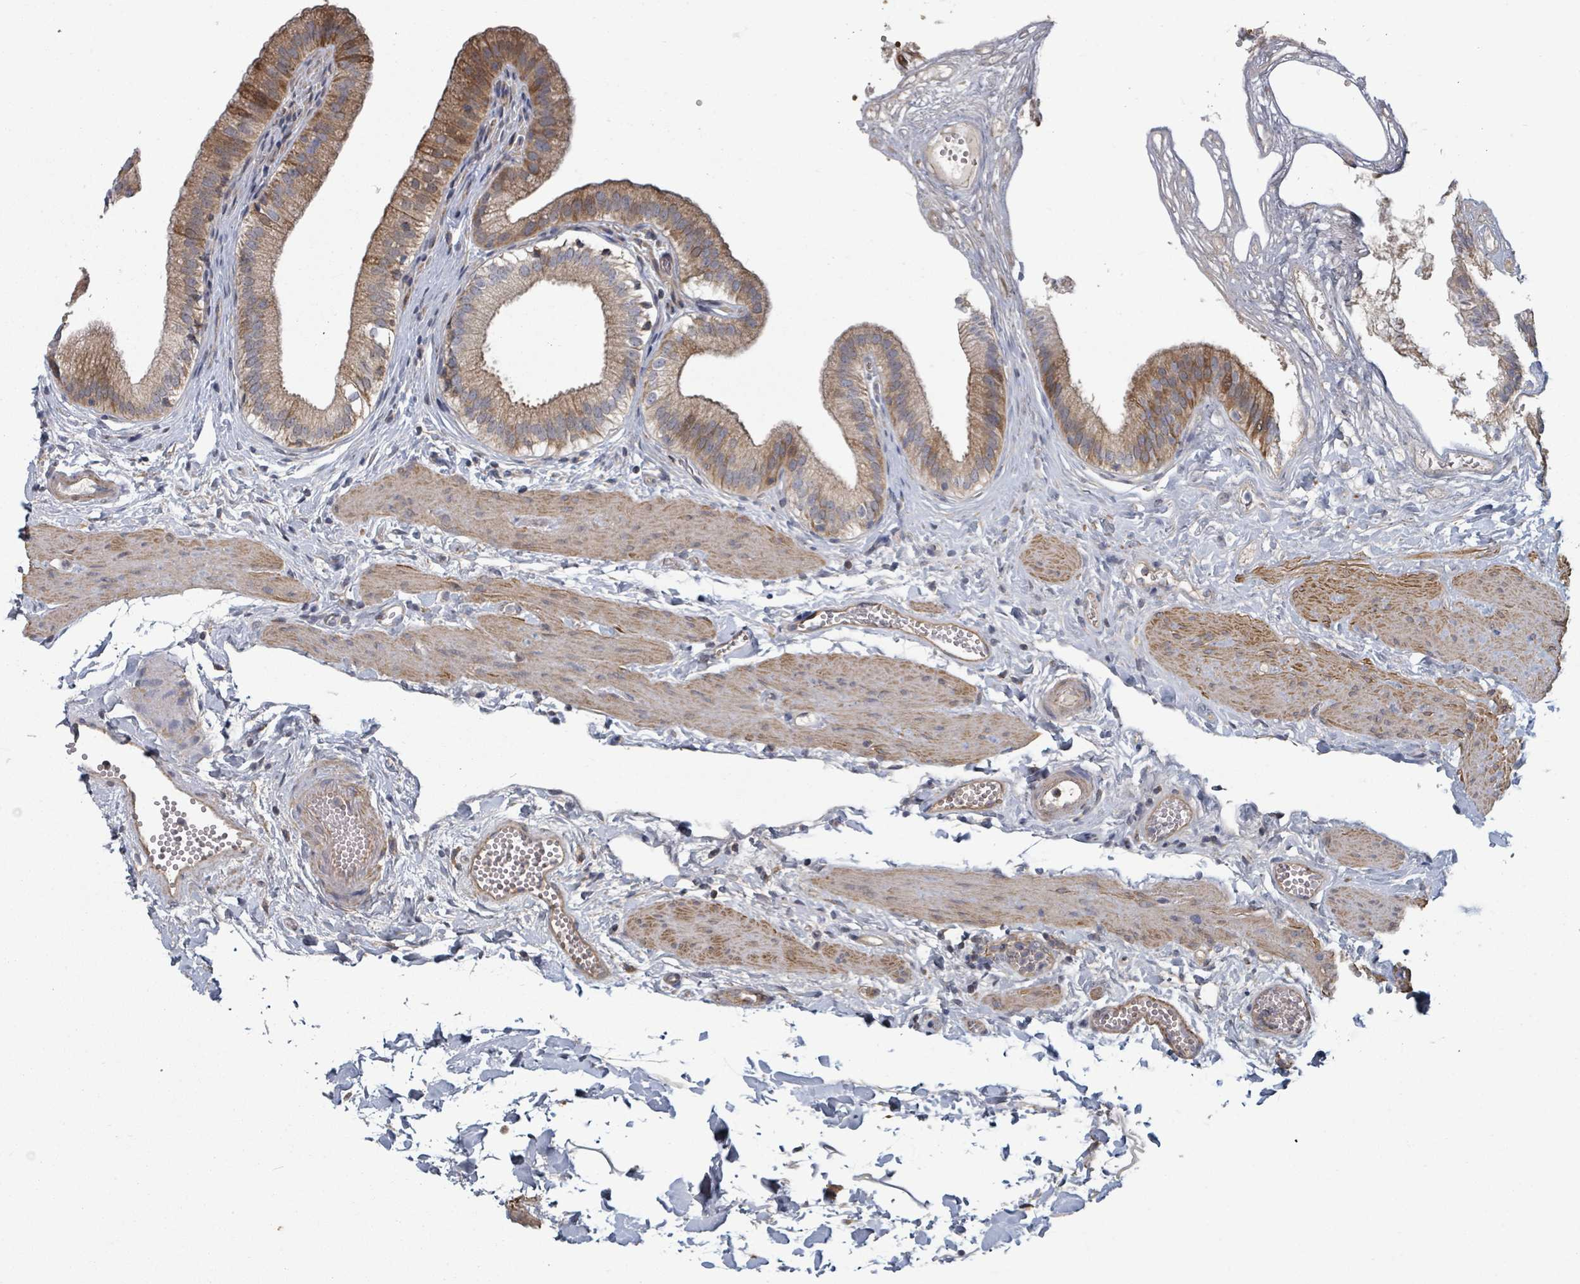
{"staining": {"intensity": "moderate", "quantity": ">75%", "location": "cytoplasmic/membranous"}, "tissue": "gallbladder", "cell_type": "Glandular cells", "image_type": "normal", "snomed": [{"axis": "morphology", "description": "Normal tissue, NOS"}, {"axis": "topography", "description": "Gallbladder"}], "caption": "Moderate cytoplasmic/membranous protein staining is appreciated in approximately >75% of glandular cells in gallbladder.", "gene": "GABBR1", "patient": {"sex": "female", "age": 54}}